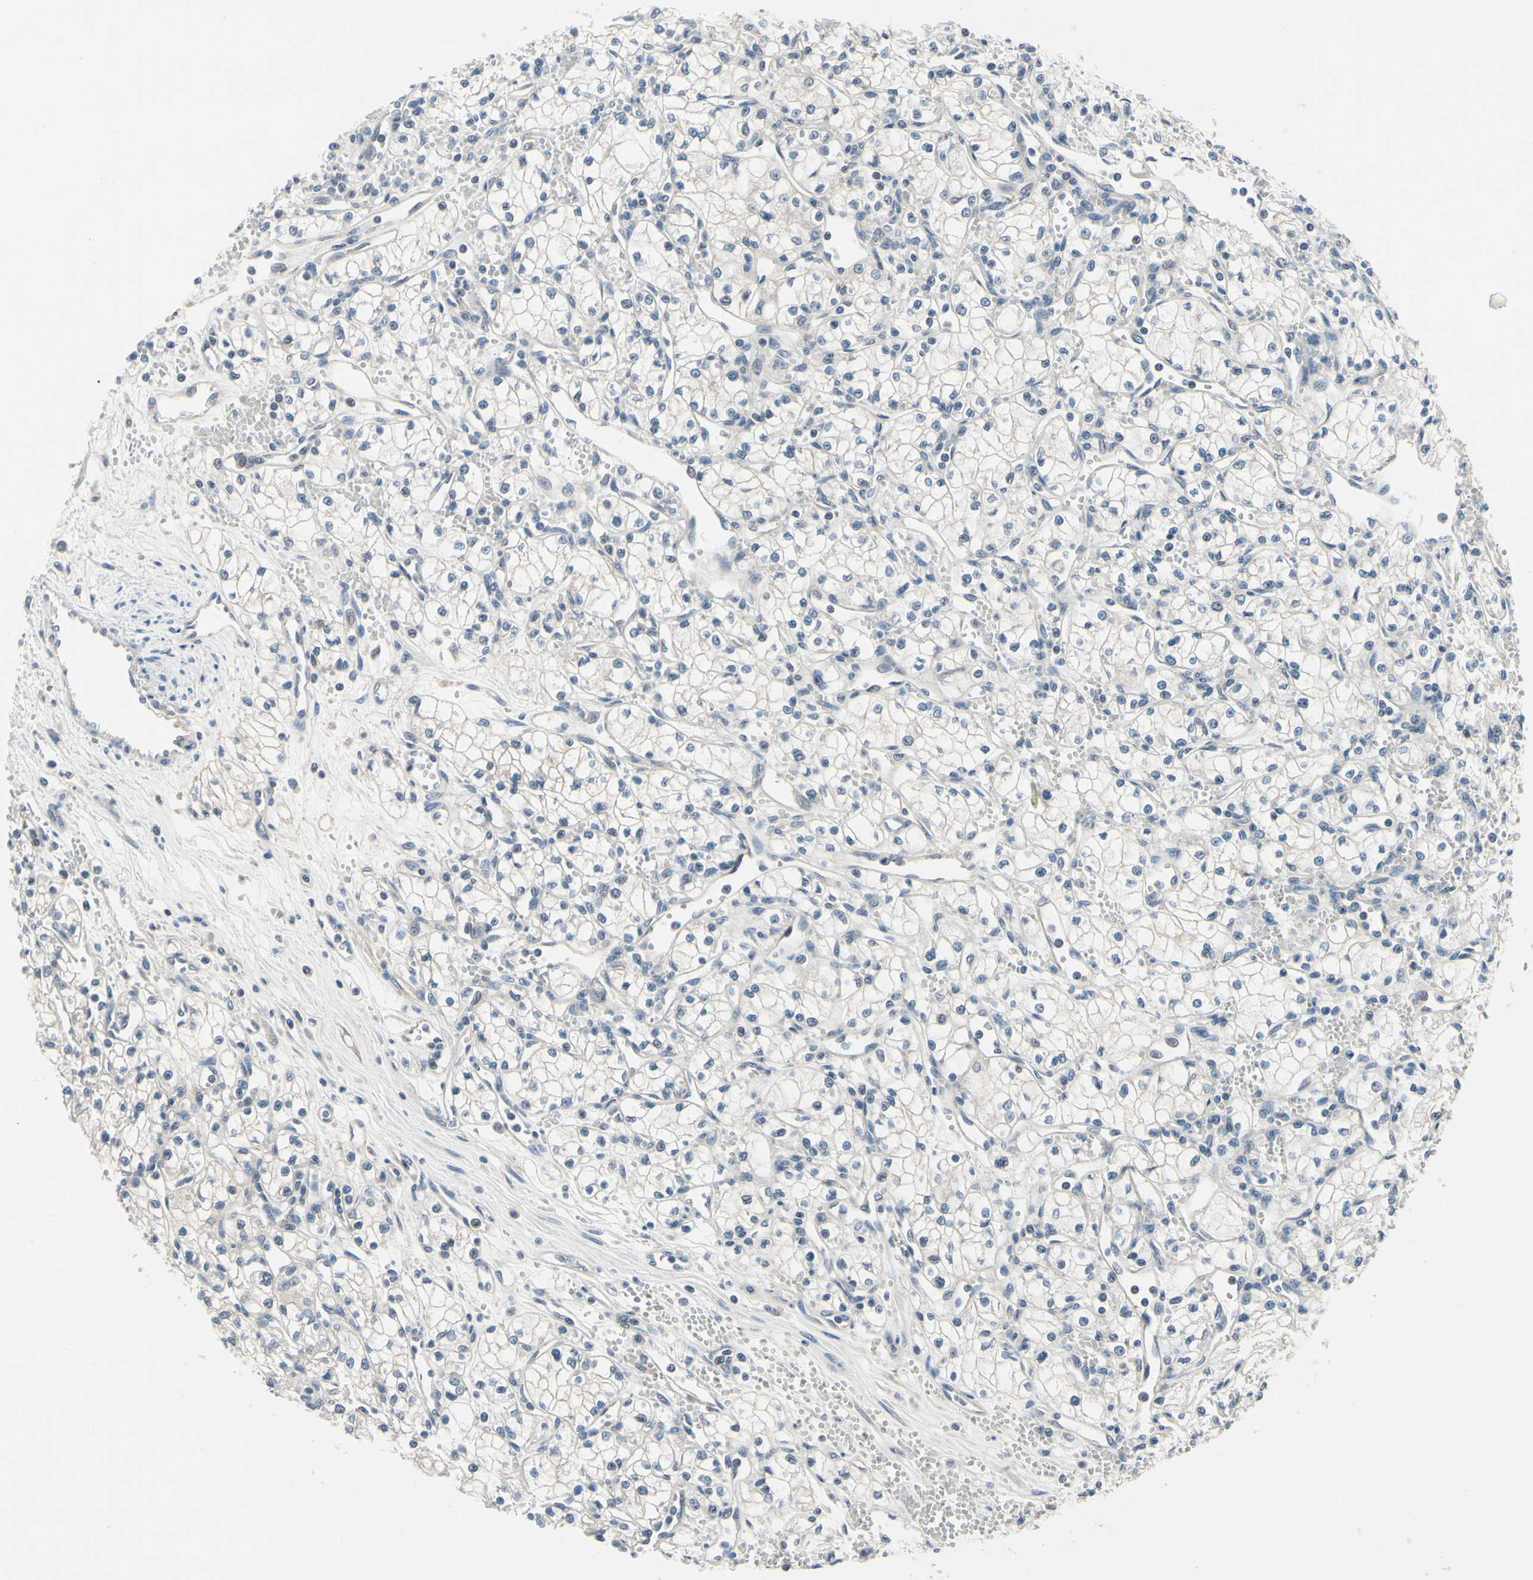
{"staining": {"intensity": "negative", "quantity": "none", "location": "none"}, "tissue": "renal cancer", "cell_type": "Tumor cells", "image_type": "cancer", "snomed": [{"axis": "morphology", "description": "Normal tissue, NOS"}, {"axis": "morphology", "description": "Adenocarcinoma, NOS"}, {"axis": "topography", "description": "Kidney"}], "caption": "Image shows no protein expression in tumor cells of renal cancer tissue.", "gene": "SELENOK", "patient": {"sex": "male", "age": 59}}